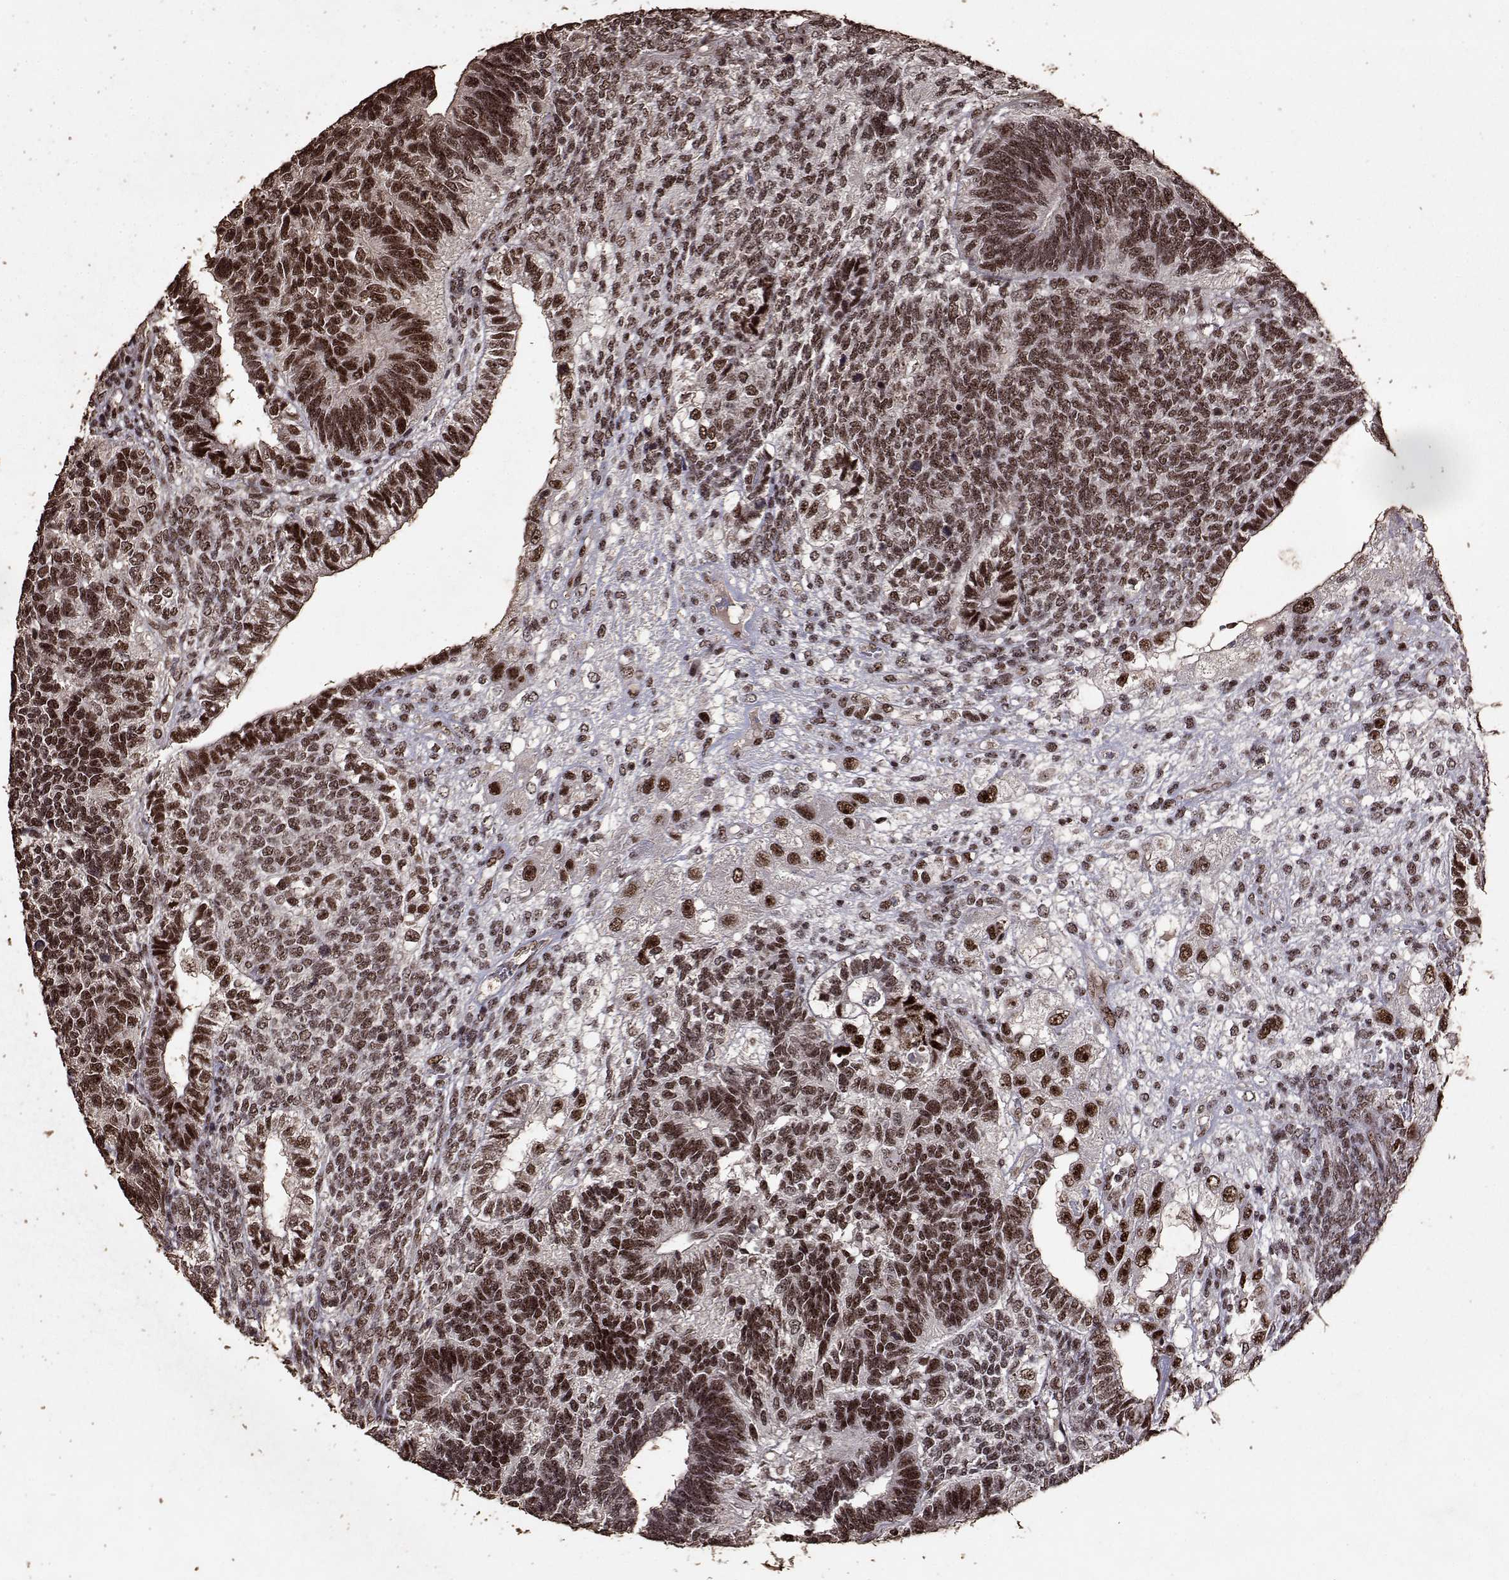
{"staining": {"intensity": "strong", "quantity": ">75%", "location": "nuclear"}, "tissue": "testis cancer", "cell_type": "Tumor cells", "image_type": "cancer", "snomed": [{"axis": "morphology", "description": "Seminoma, NOS"}, {"axis": "morphology", "description": "Carcinoma, Embryonal, NOS"}, {"axis": "topography", "description": "Testis"}], "caption": "About >75% of tumor cells in human testis cancer show strong nuclear protein positivity as visualized by brown immunohistochemical staining.", "gene": "TOE1", "patient": {"sex": "male", "age": 41}}